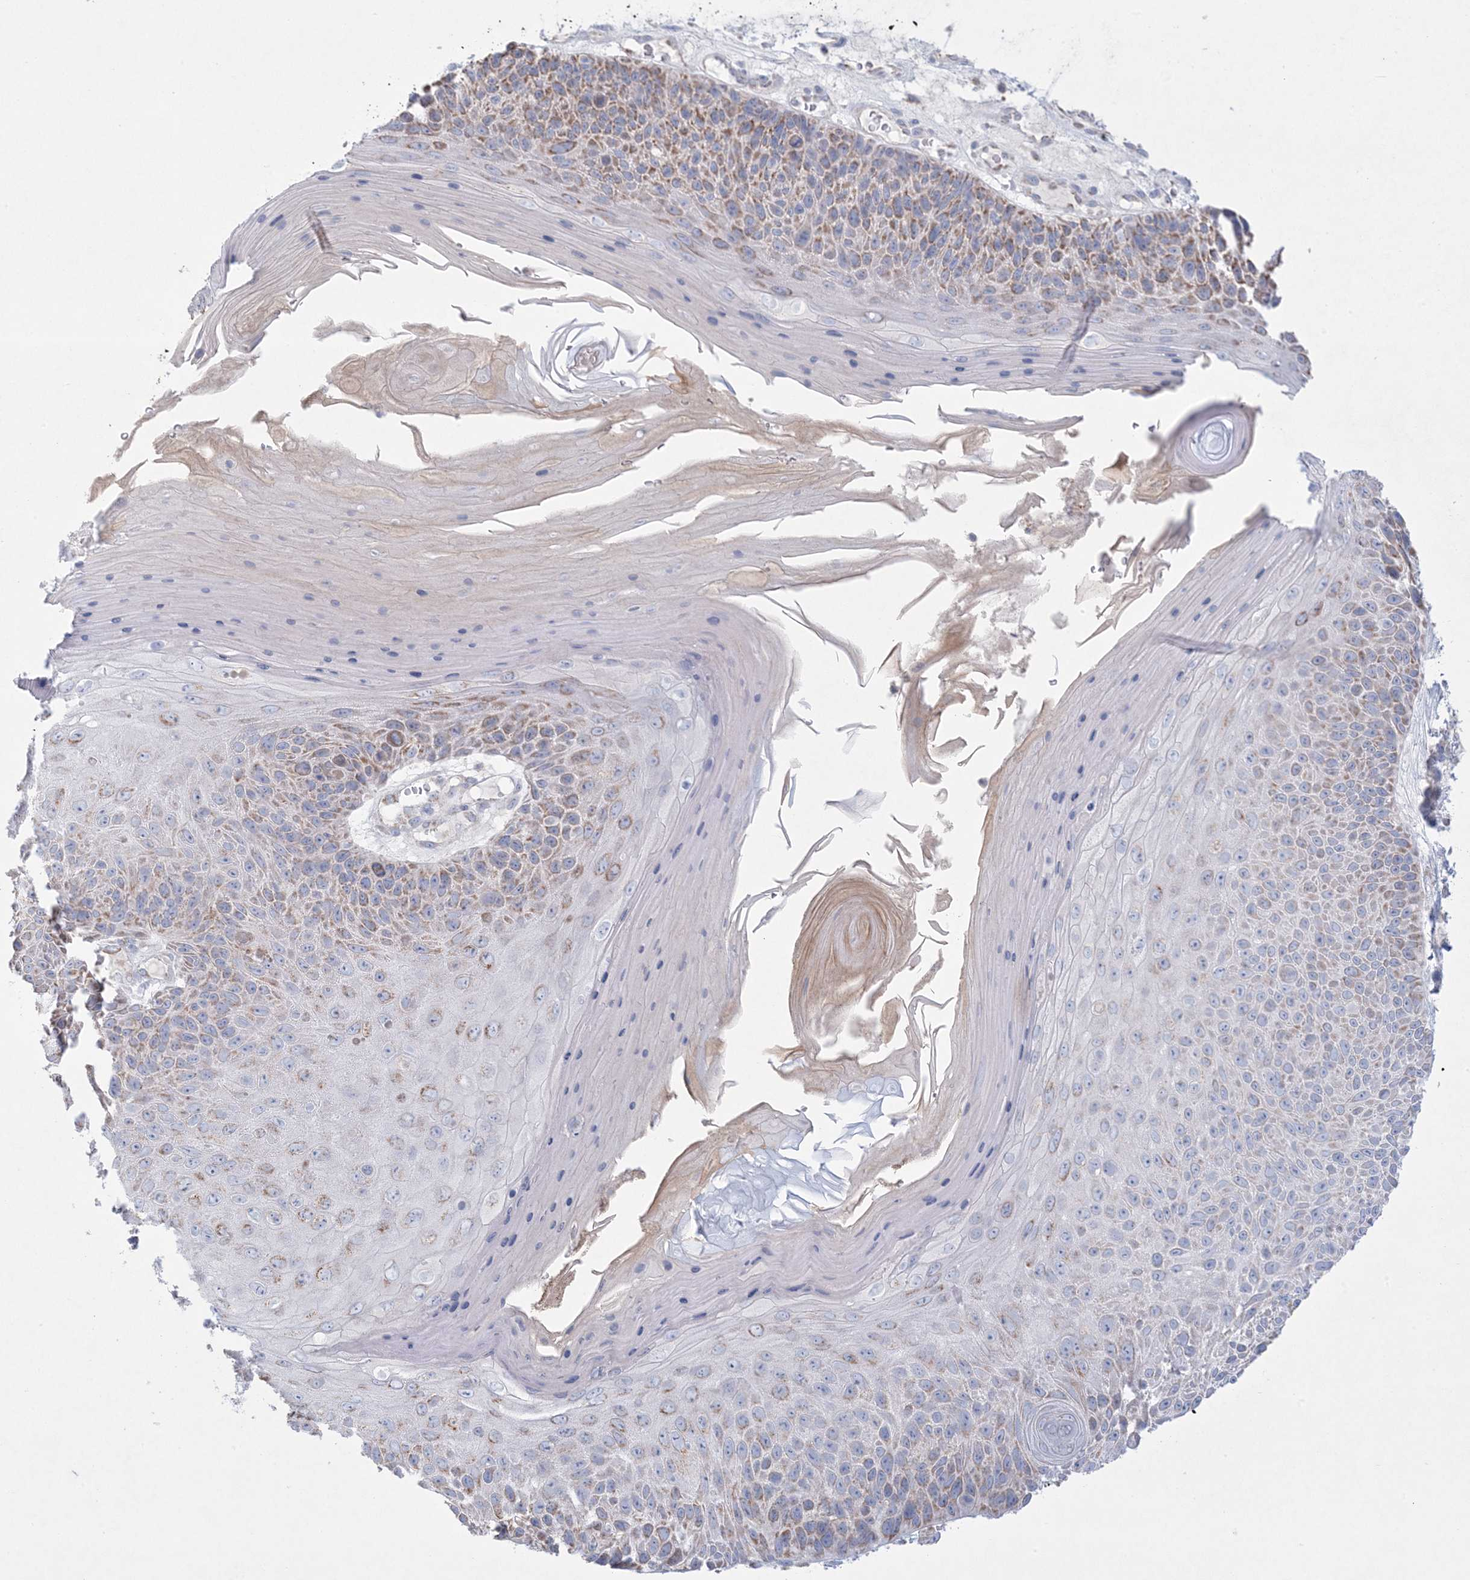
{"staining": {"intensity": "moderate", "quantity": "25%-75%", "location": "cytoplasmic/membranous"}, "tissue": "skin cancer", "cell_type": "Tumor cells", "image_type": "cancer", "snomed": [{"axis": "morphology", "description": "Squamous cell carcinoma, NOS"}, {"axis": "topography", "description": "Skin"}], "caption": "Moderate cytoplasmic/membranous positivity for a protein is identified in about 25%-75% of tumor cells of skin cancer (squamous cell carcinoma) using IHC.", "gene": "KCTD6", "patient": {"sex": "female", "age": 88}}